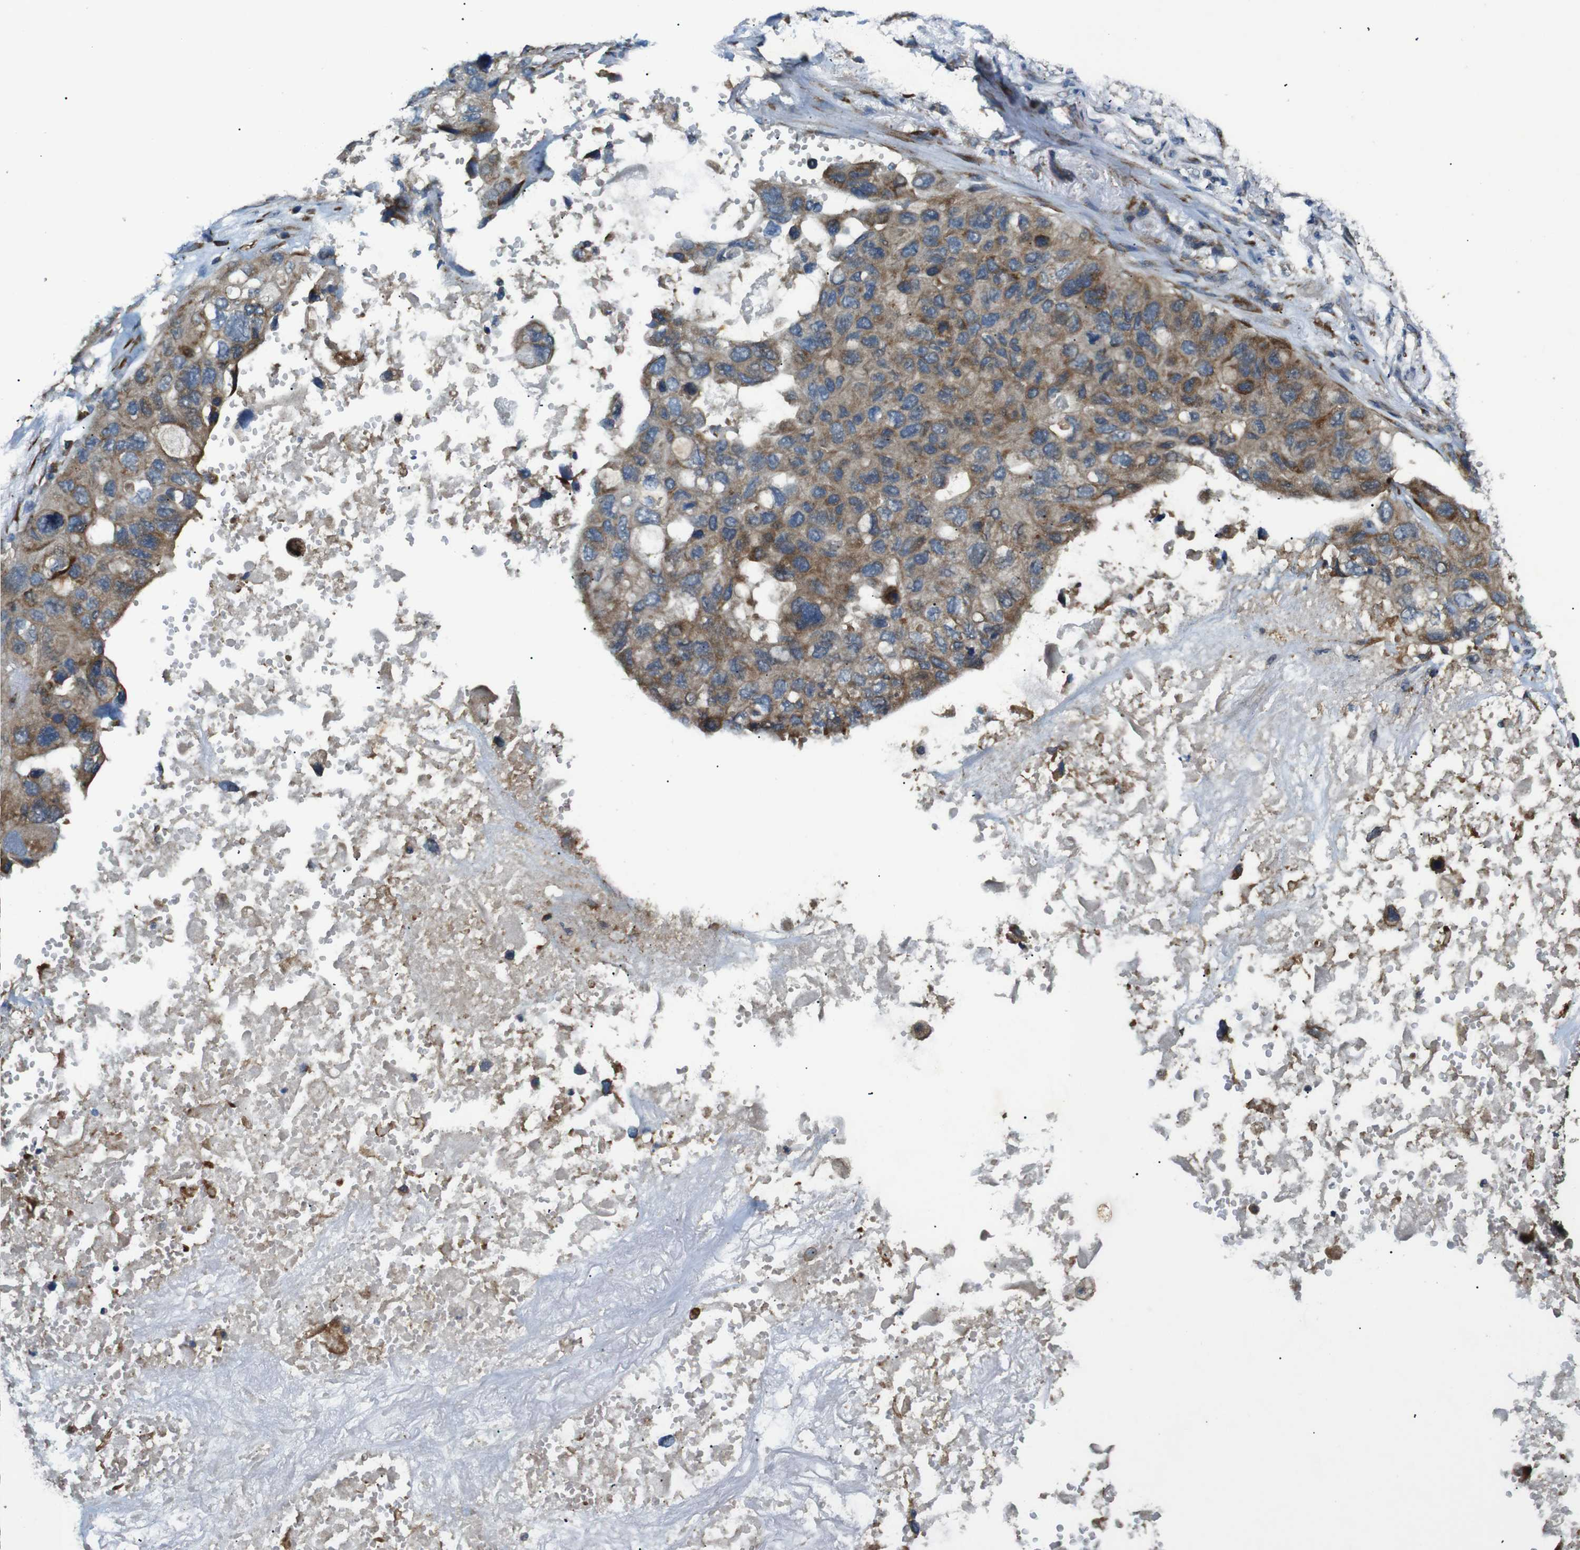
{"staining": {"intensity": "moderate", "quantity": ">75%", "location": "cytoplasmic/membranous"}, "tissue": "lung cancer", "cell_type": "Tumor cells", "image_type": "cancer", "snomed": [{"axis": "morphology", "description": "Squamous cell carcinoma, NOS"}, {"axis": "topography", "description": "Lung"}], "caption": "DAB immunohistochemical staining of lung cancer exhibits moderate cytoplasmic/membranous protein positivity in approximately >75% of tumor cells. (IHC, brightfield microscopy, high magnification).", "gene": "ARHGAP24", "patient": {"sex": "female", "age": 73}}